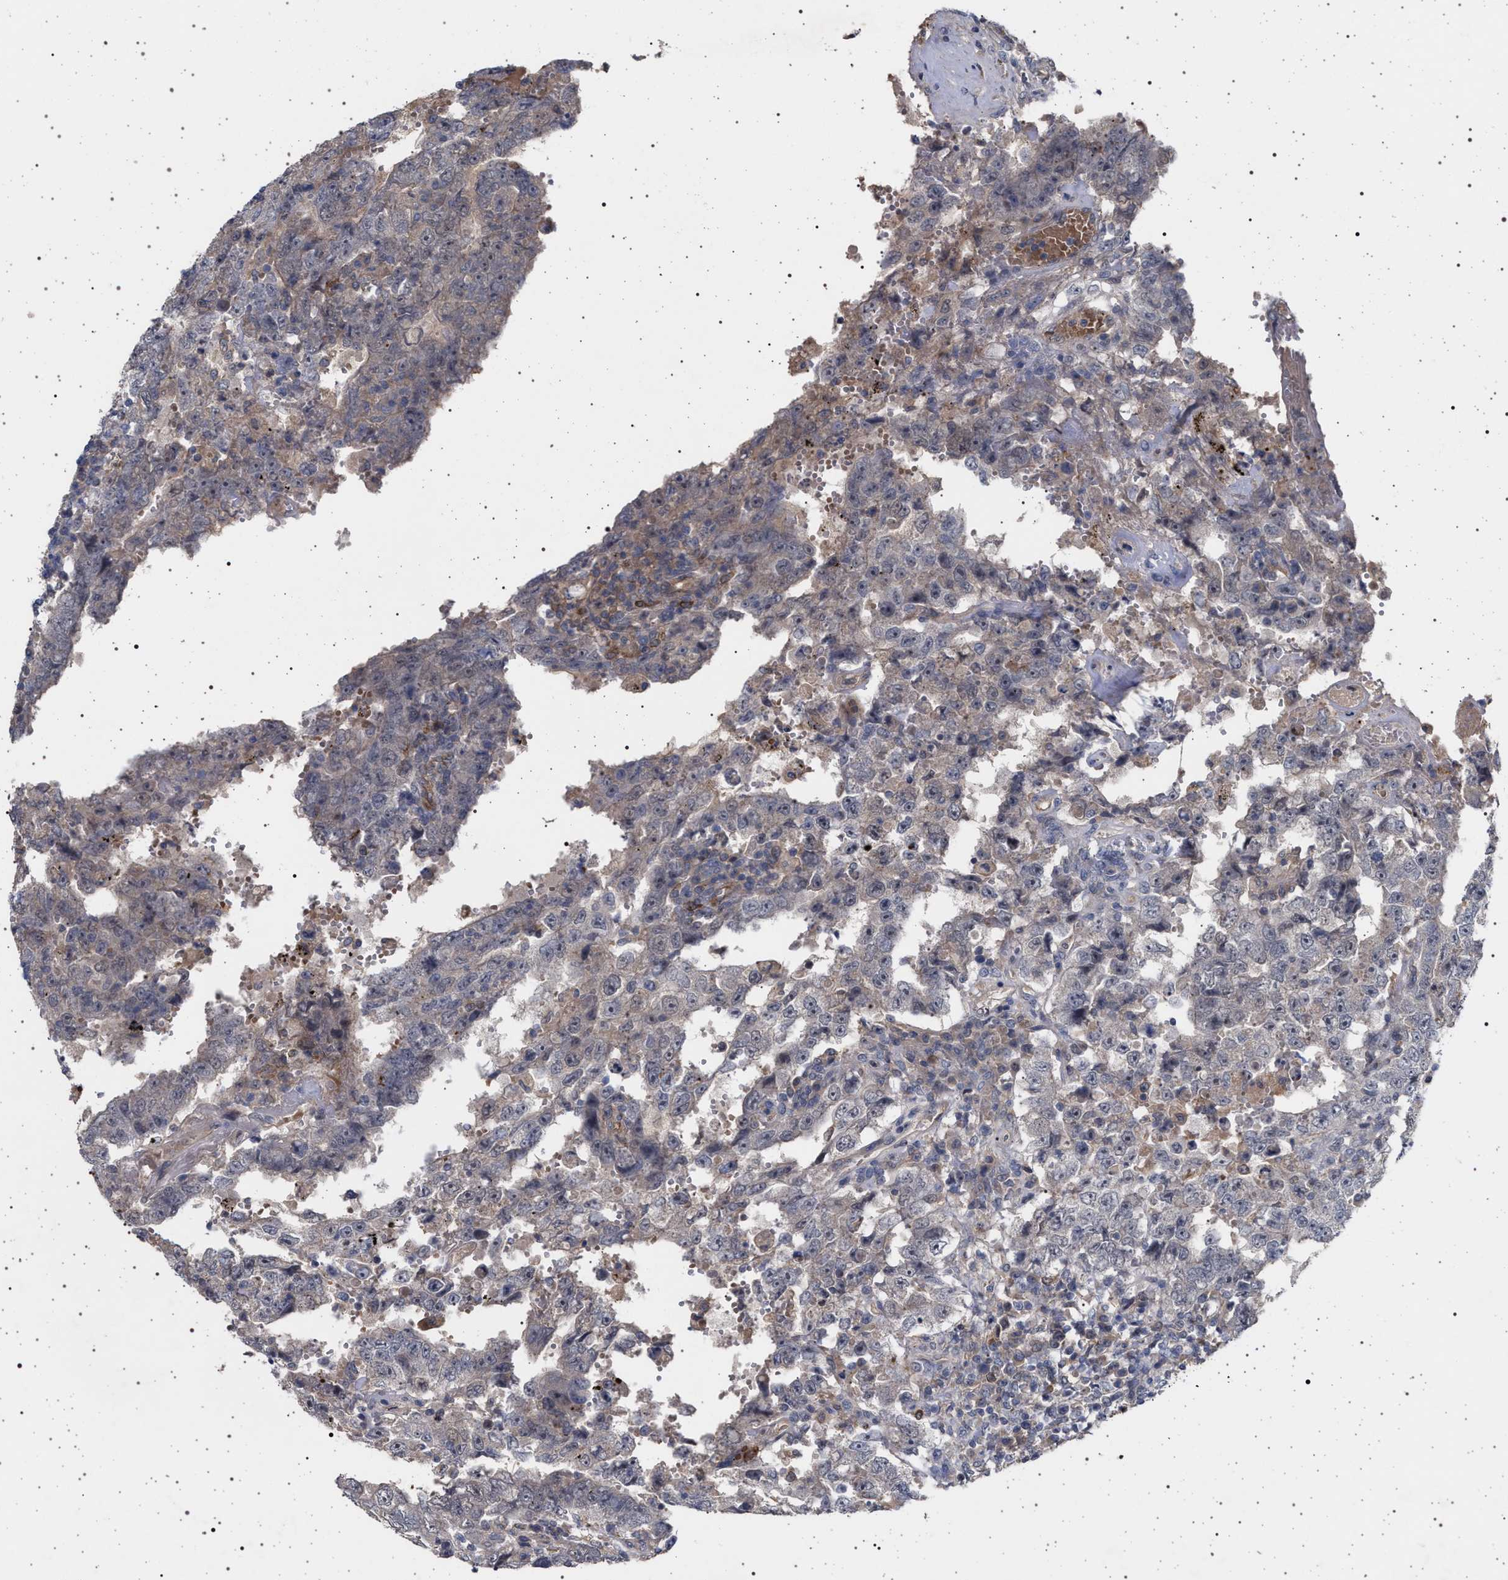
{"staining": {"intensity": "weak", "quantity": "<25%", "location": "cytoplasmic/membranous"}, "tissue": "testis cancer", "cell_type": "Tumor cells", "image_type": "cancer", "snomed": [{"axis": "morphology", "description": "Carcinoma, Embryonal, NOS"}, {"axis": "topography", "description": "Testis"}], "caption": "Photomicrograph shows no protein expression in tumor cells of testis embryonal carcinoma tissue.", "gene": "RBM48", "patient": {"sex": "male", "age": 26}}